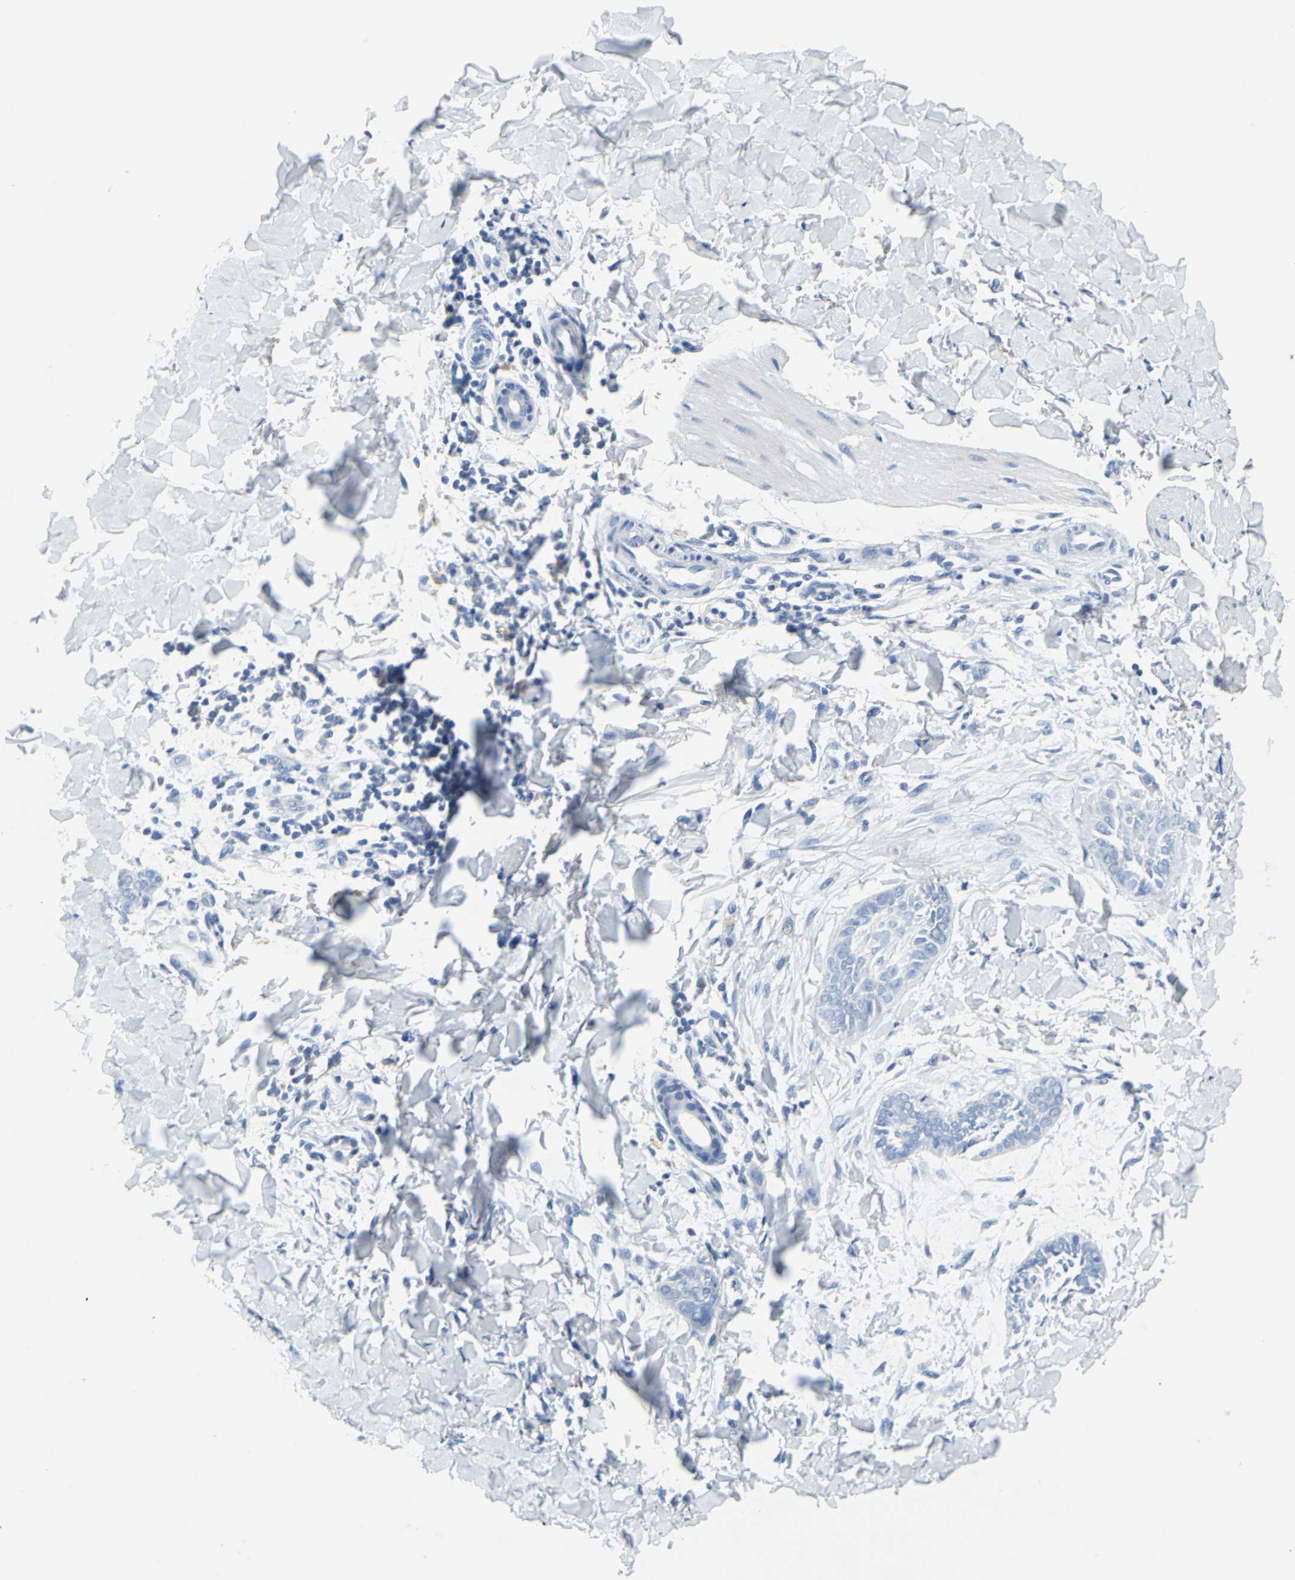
{"staining": {"intensity": "negative", "quantity": "none", "location": "none"}, "tissue": "skin cancer", "cell_type": "Tumor cells", "image_type": "cancer", "snomed": [{"axis": "morphology", "description": "Normal tissue, NOS"}, {"axis": "morphology", "description": "Basal cell carcinoma"}, {"axis": "topography", "description": "Skin"}], "caption": "Tumor cells show no significant protein positivity in basal cell carcinoma (skin).", "gene": "TEX264", "patient": {"sex": "male", "age": 71}}